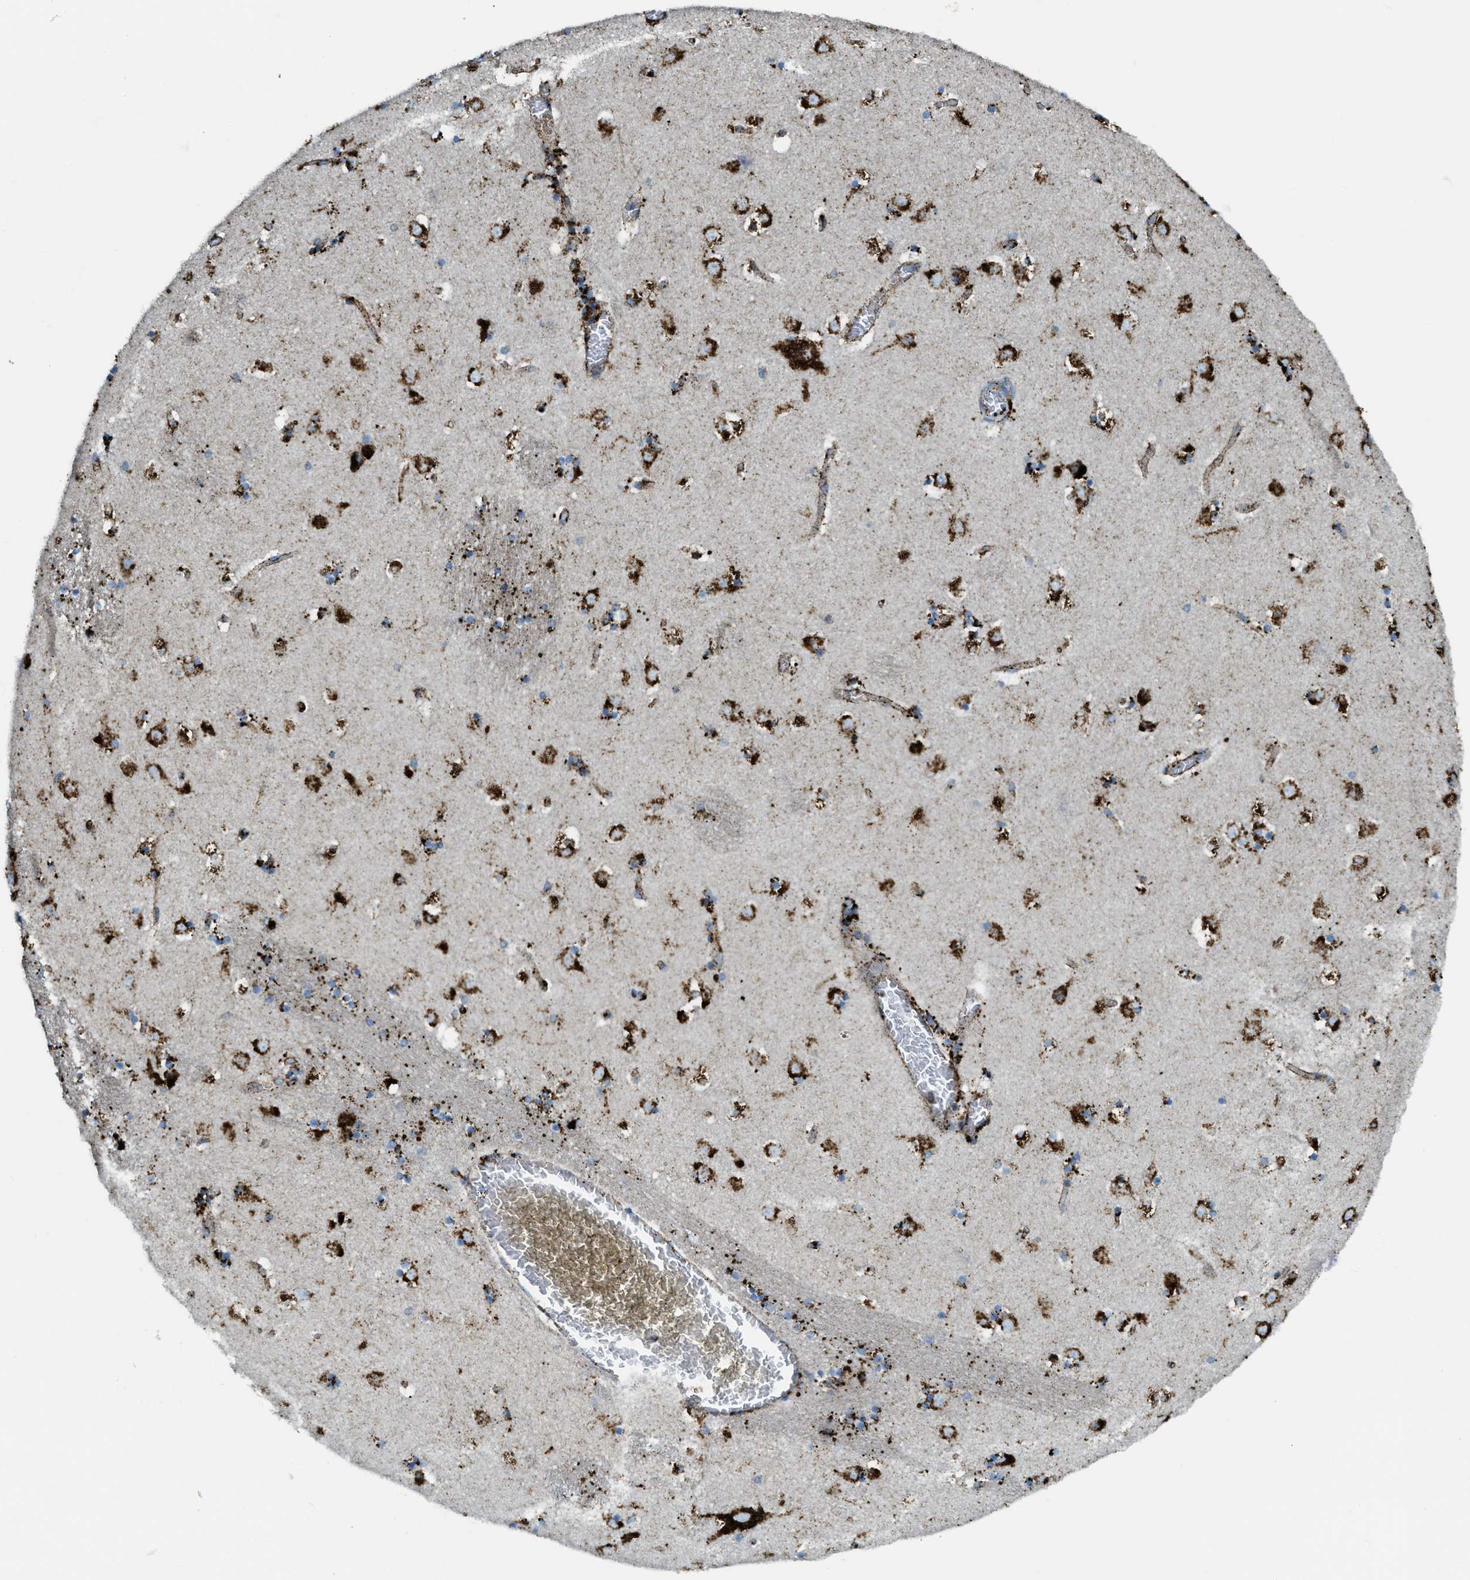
{"staining": {"intensity": "strong", "quantity": "25%-75%", "location": "cytoplasmic/membranous"}, "tissue": "caudate", "cell_type": "Glial cells", "image_type": "normal", "snomed": [{"axis": "morphology", "description": "Normal tissue, NOS"}, {"axis": "topography", "description": "Lateral ventricle wall"}], "caption": "Approximately 25%-75% of glial cells in normal caudate show strong cytoplasmic/membranous protein staining as visualized by brown immunohistochemical staining.", "gene": "SCARB2", "patient": {"sex": "male", "age": 45}}